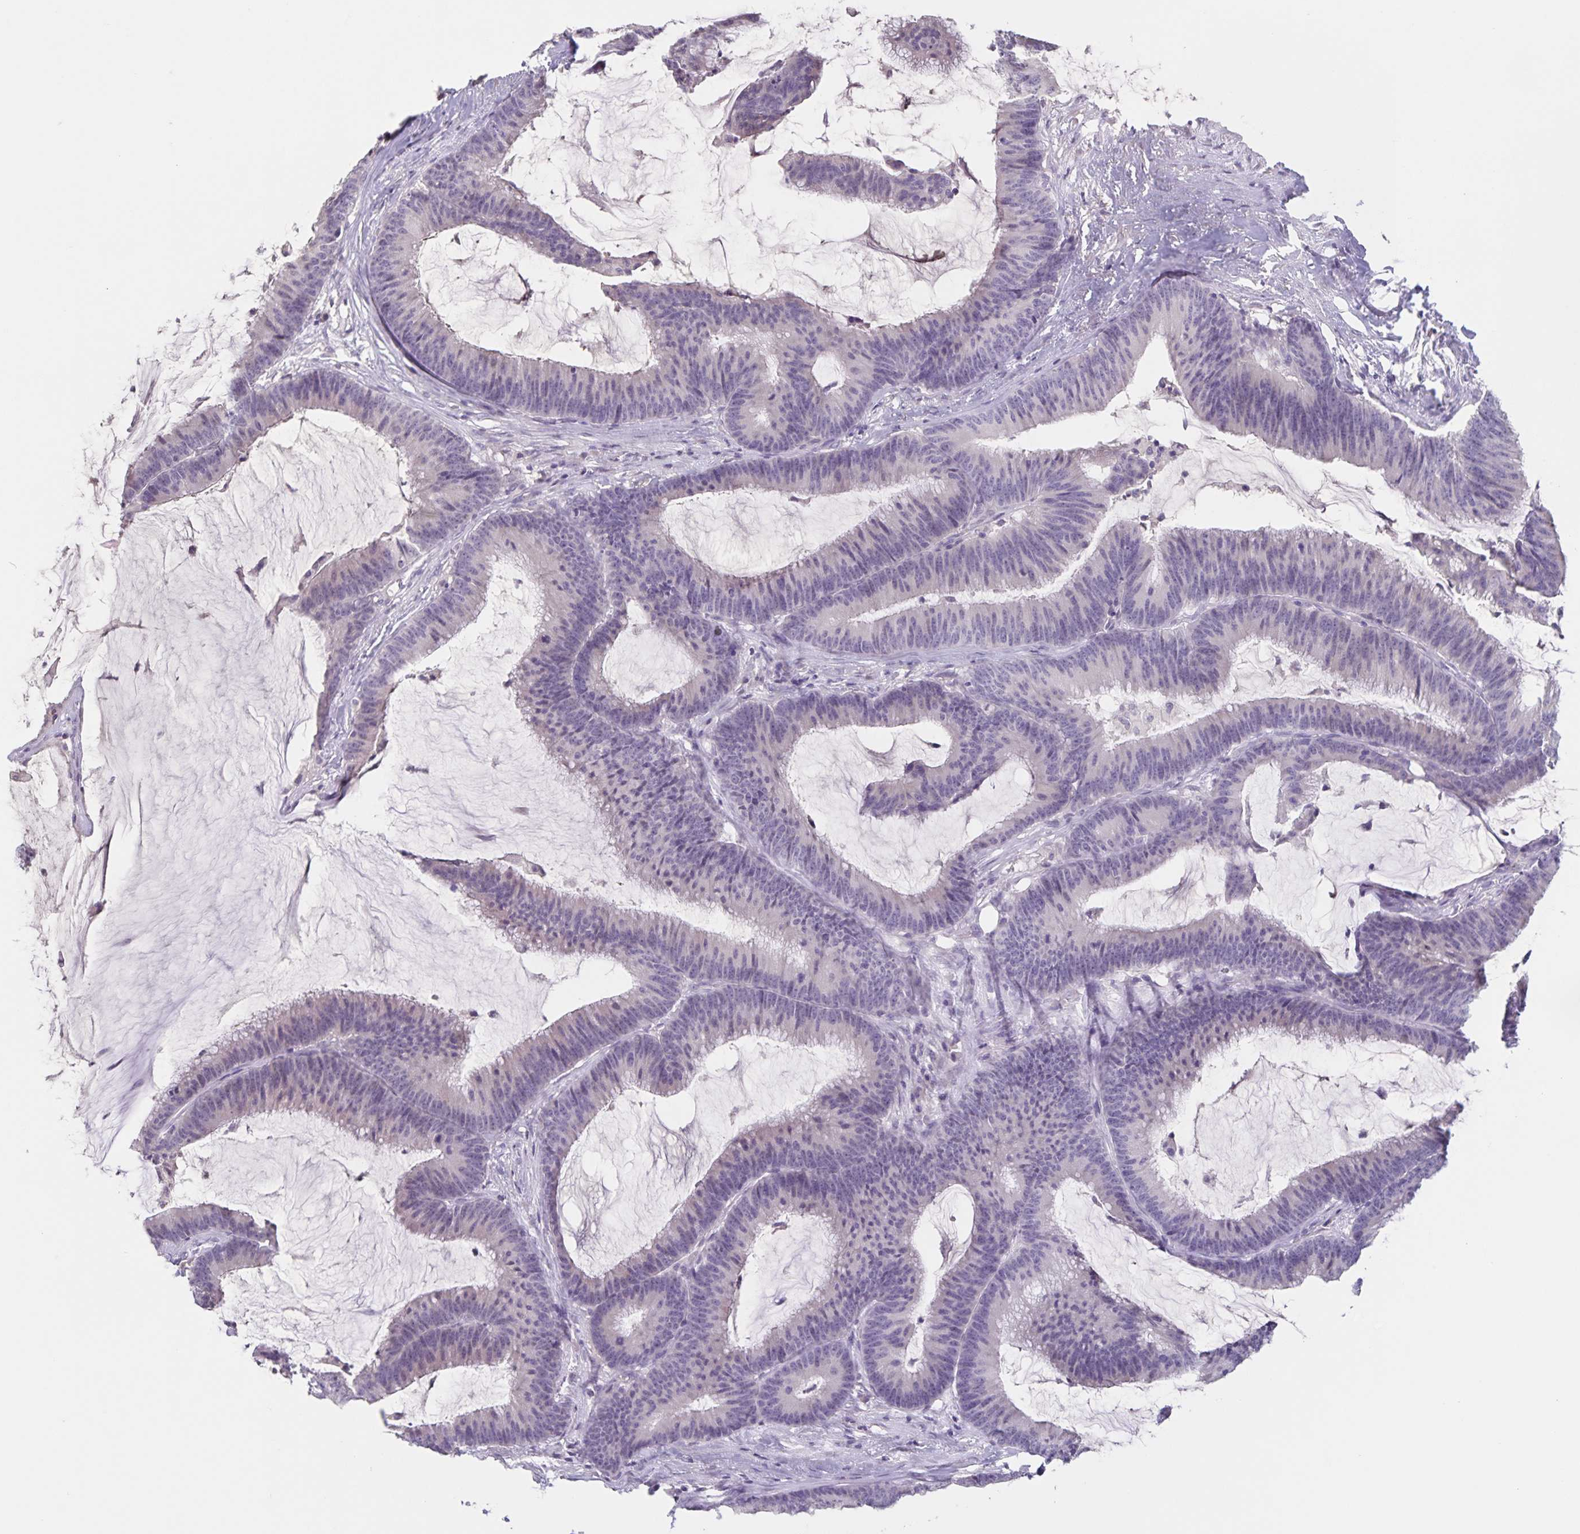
{"staining": {"intensity": "negative", "quantity": "none", "location": "none"}, "tissue": "colorectal cancer", "cell_type": "Tumor cells", "image_type": "cancer", "snomed": [{"axis": "morphology", "description": "Adenocarcinoma, NOS"}, {"axis": "topography", "description": "Colon"}], "caption": "This is an IHC image of colorectal cancer. There is no staining in tumor cells.", "gene": "INSL5", "patient": {"sex": "female", "age": 78}}